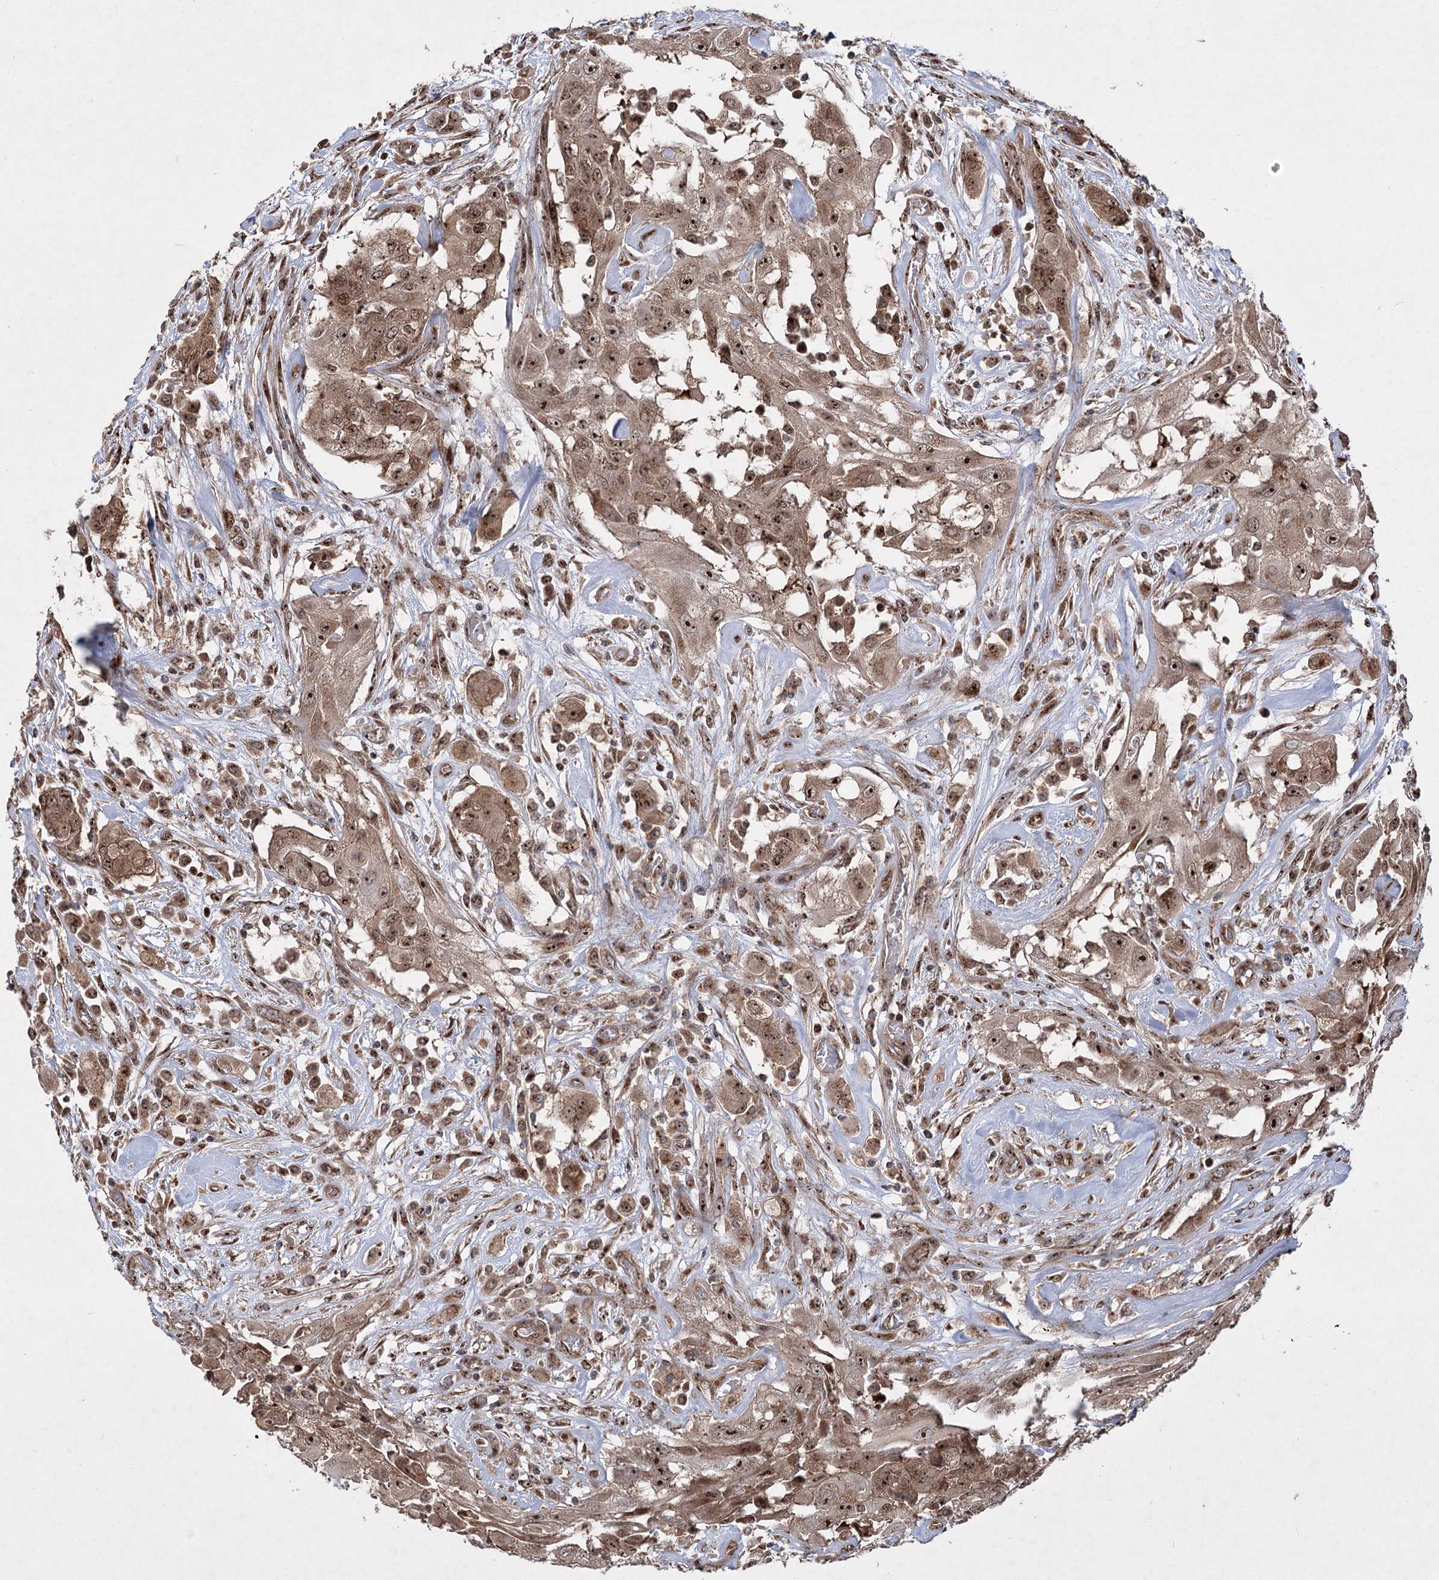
{"staining": {"intensity": "moderate", "quantity": ">75%", "location": "cytoplasmic/membranous,nuclear"}, "tissue": "thyroid cancer", "cell_type": "Tumor cells", "image_type": "cancer", "snomed": [{"axis": "morphology", "description": "Papillary adenocarcinoma, NOS"}, {"axis": "topography", "description": "Thyroid gland"}], "caption": "A high-resolution histopathology image shows immunohistochemistry staining of thyroid cancer, which exhibits moderate cytoplasmic/membranous and nuclear staining in about >75% of tumor cells. (DAB (3,3'-diaminobenzidine) = brown stain, brightfield microscopy at high magnification).", "gene": "SERINC5", "patient": {"sex": "female", "age": 59}}